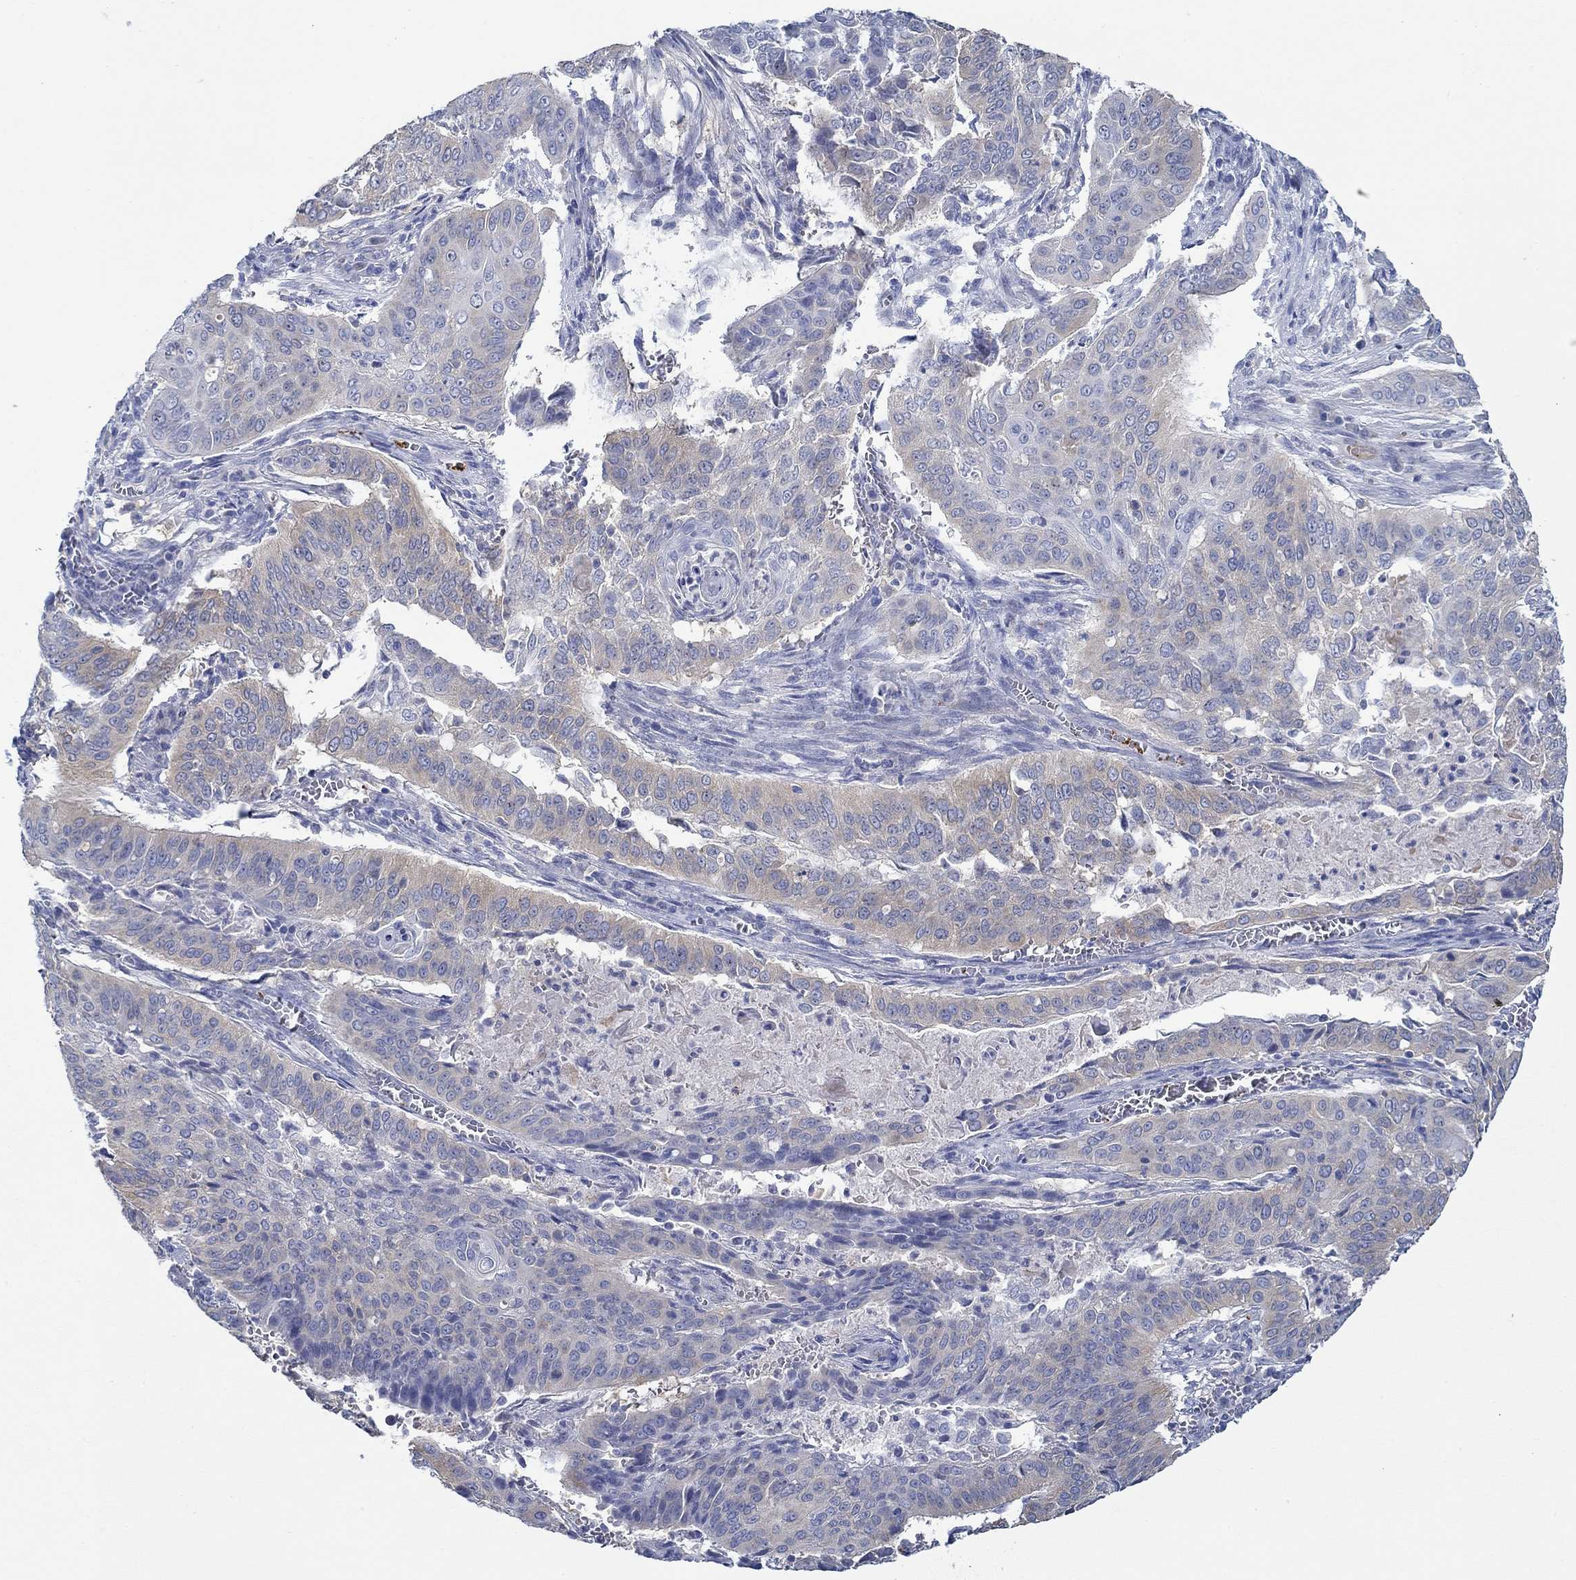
{"staining": {"intensity": "negative", "quantity": "none", "location": "none"}, "tissue": "cervical cancer", "cell_type": "Tumor cells", "image_type": "cancer", "snomed": [{"axis": "morphology", "description": "Squamous cell carcinoma, NOS"}, {"axis": "topography", "description": "Cervix"}], "caption": "Tumor cells show no significant expression in cervical cancer (squamous cell carcinoma). (DAB (3,3'-diaminobenzidine) immunohistochemistry (IHC) with hematoxylin counter stain).", "gene": "SLC27A3", "patient": {"sex": "female", "age": 39}}